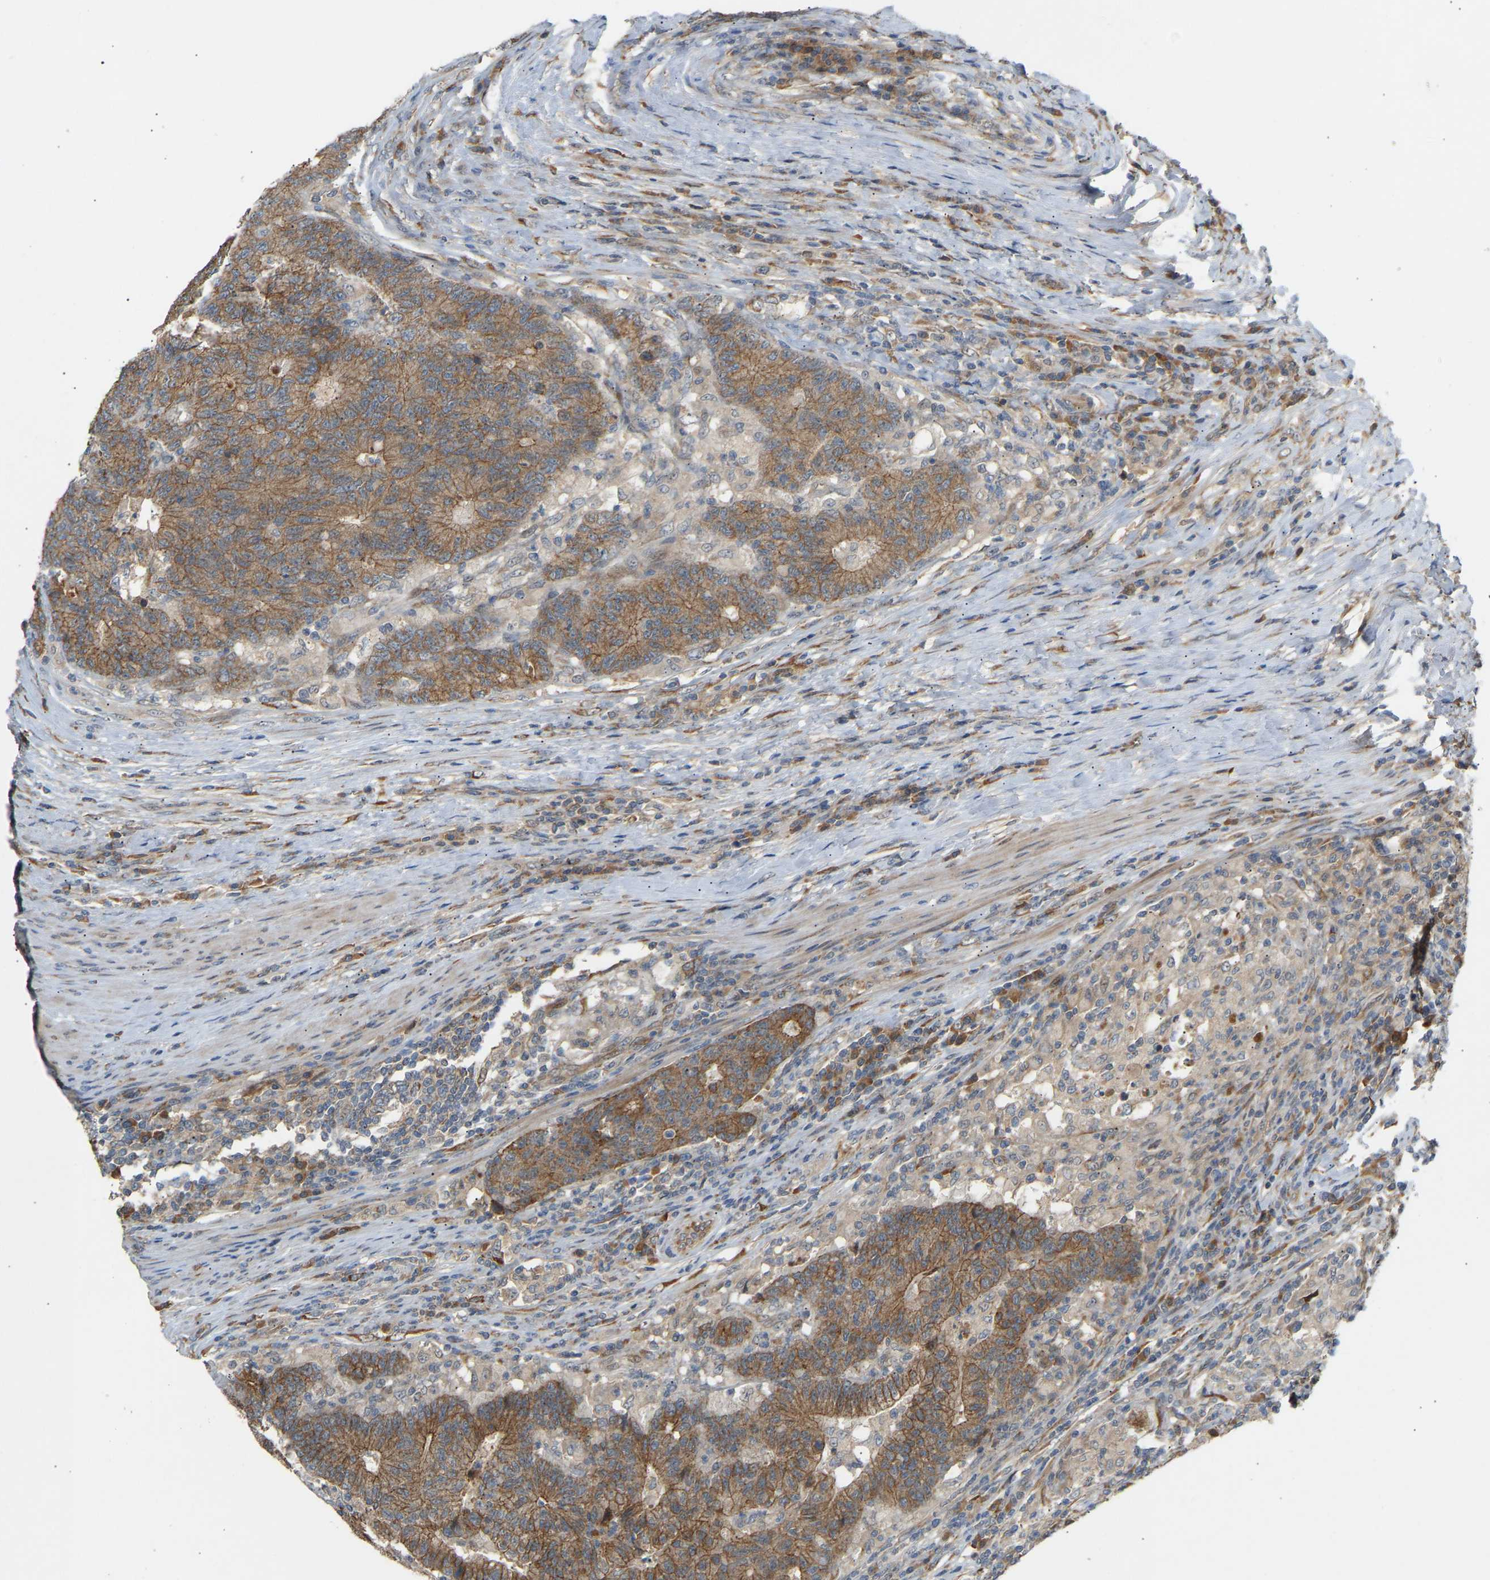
{"staining": {"intensity": "moderate", "quantity": ">75%", "location": "cytoplasmic/membranous"}, "tissue": "colorectal cancer", "cell_type": "Tumor cells", "image_type": "cancer", "snomed": [{"axis": "morphology", "description": "Normal tissue, NOS"}, {"axis": "morphology", "description": "Adenocarcinoma, NOS"}, {"axis": "topography", "description": "Colon"}], "caption": "IHC (DAB) staining of human colorectal adenocarcinoma demonstrates moderate cytoplasmic/membranous protein expression in about >75% of tumor cells.", "gene": "PTCD1", "patient": {"sex": "female", "age": 75}}